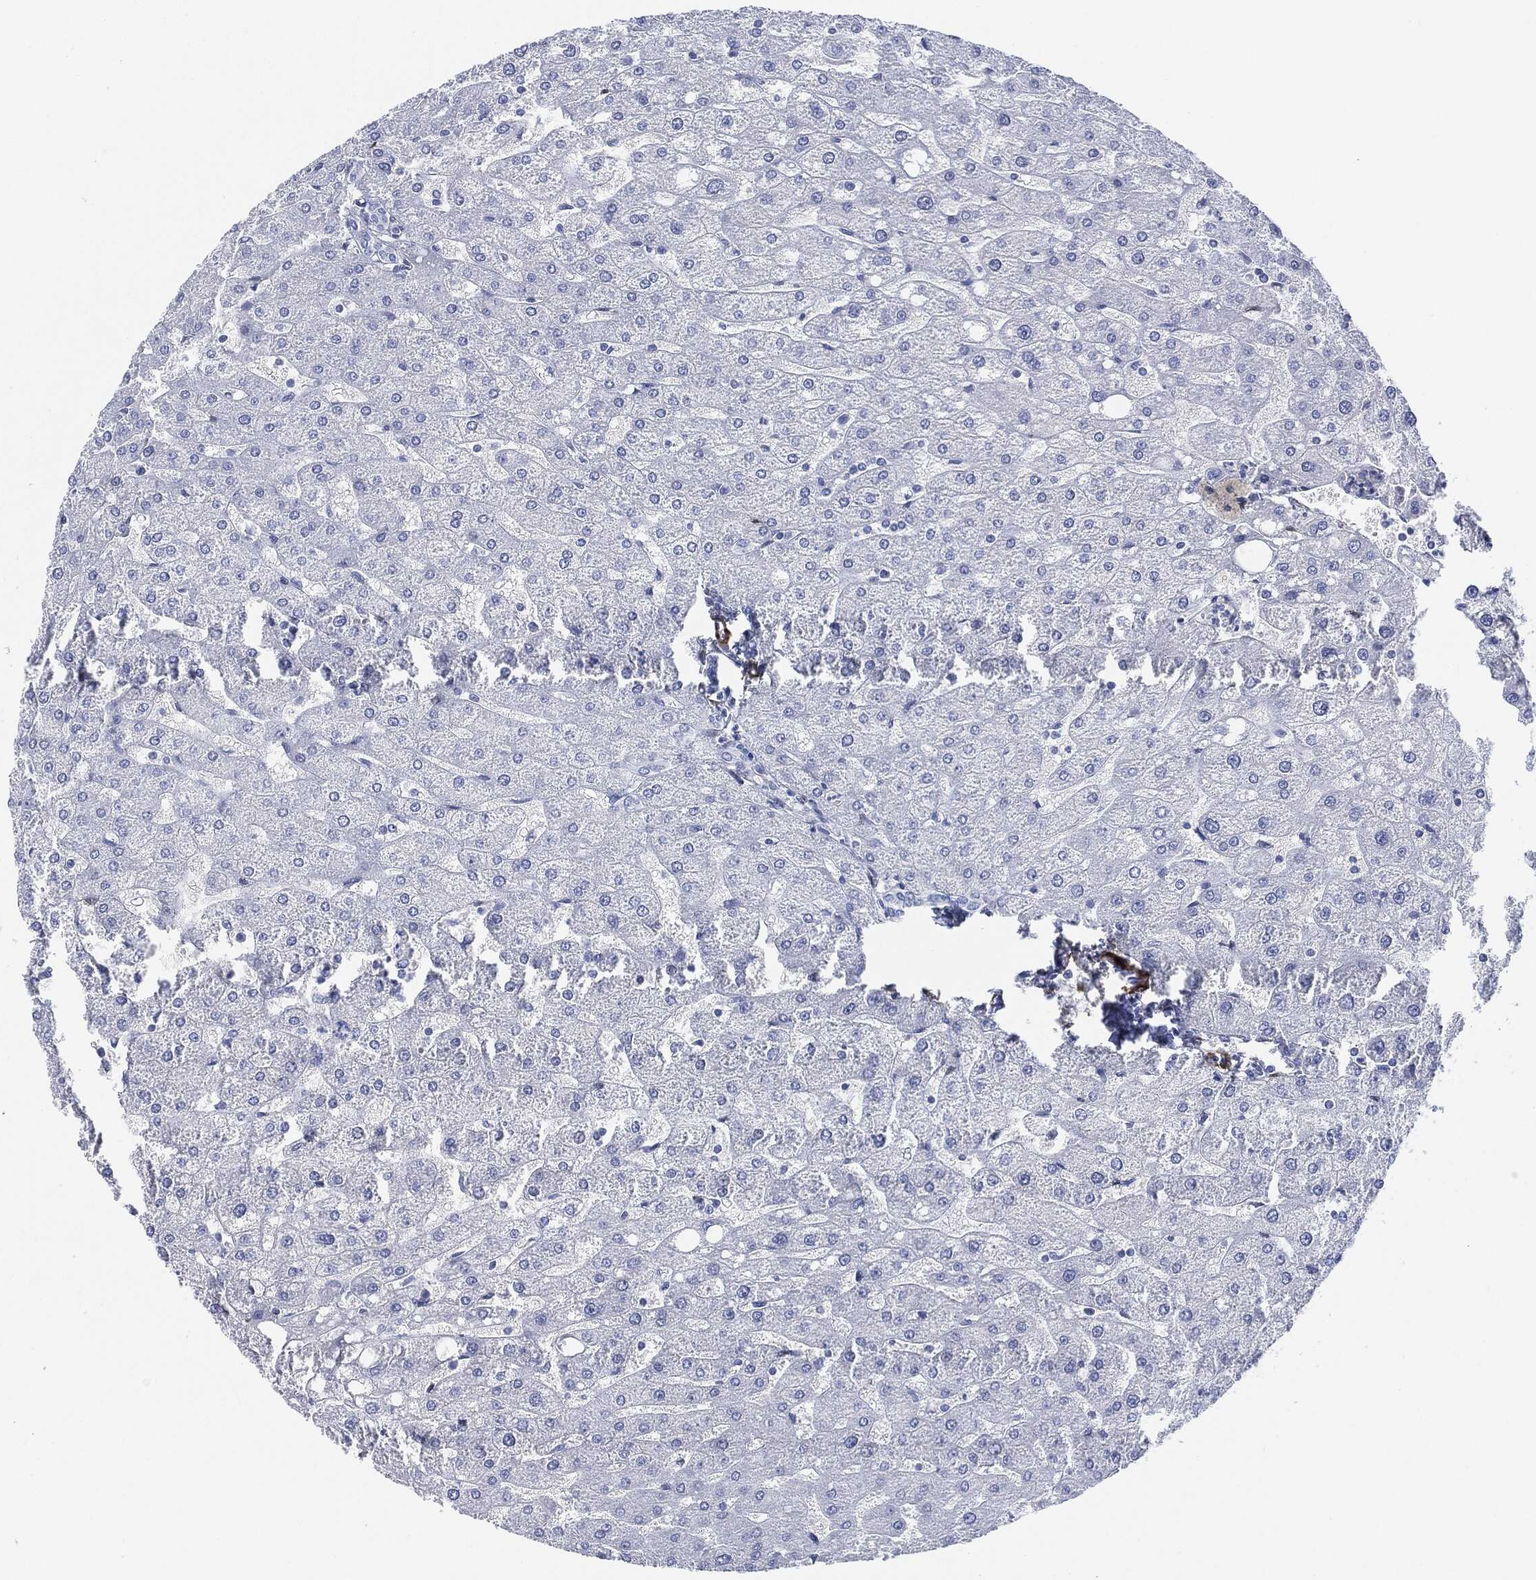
{"staining": {"intensity": "negative", "quantity": "none", "location": "none"}, "tissue": "liver", "cell_type": "Cholangiocytes", "image_type": "normal", "snomed": [{"axis": "morphology", "description": "Normal tissue, NOS"}, {"axis": "topography", "description": "Liver"}], "caption": "Immunohistochemistry (IHC) of normal liver demonstrates no positivity in cholangiocytes.", "gene": "TAGLN", "patient": {"sex": "male", "age": 67}}